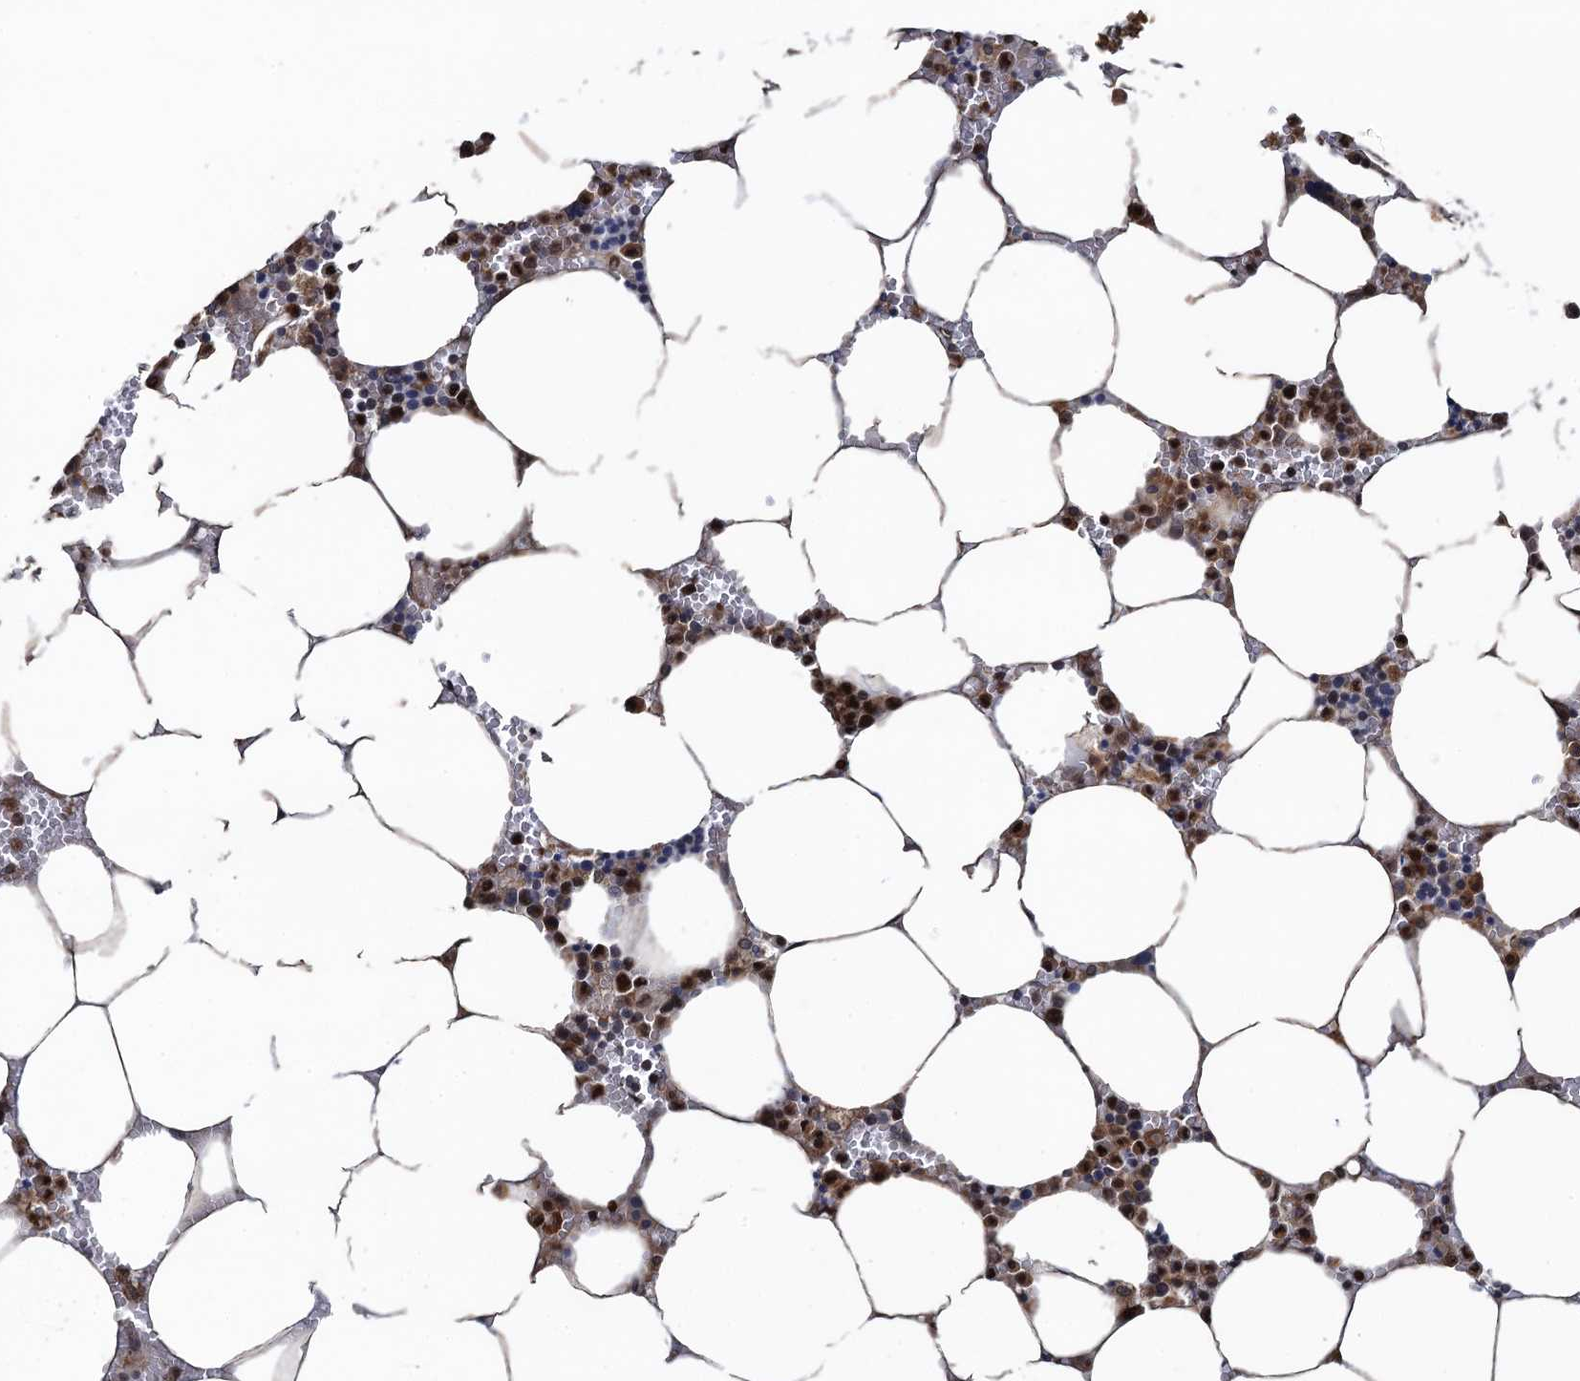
{"staining": {"intensity": "strong", "quantity": "25%-75%", "location": "cytoplasmic/membranous"}, "tissue": "bone marrow", "cell_type": "Hematopoietic cells", "image_type": "normal", "snomed": [{"axis": "morphology", "description": "Normal tissue, NOS"}, {"axis": "topography", "description": "Bone marrow"}], "caption": "A histopathology image of human bone marrow stained for a protein displays strong cytoplasmic/membranous brown staining in hematopoietic cells.", "gene": "ATOSA", "patient": {"sex": "male", "age": 70}}